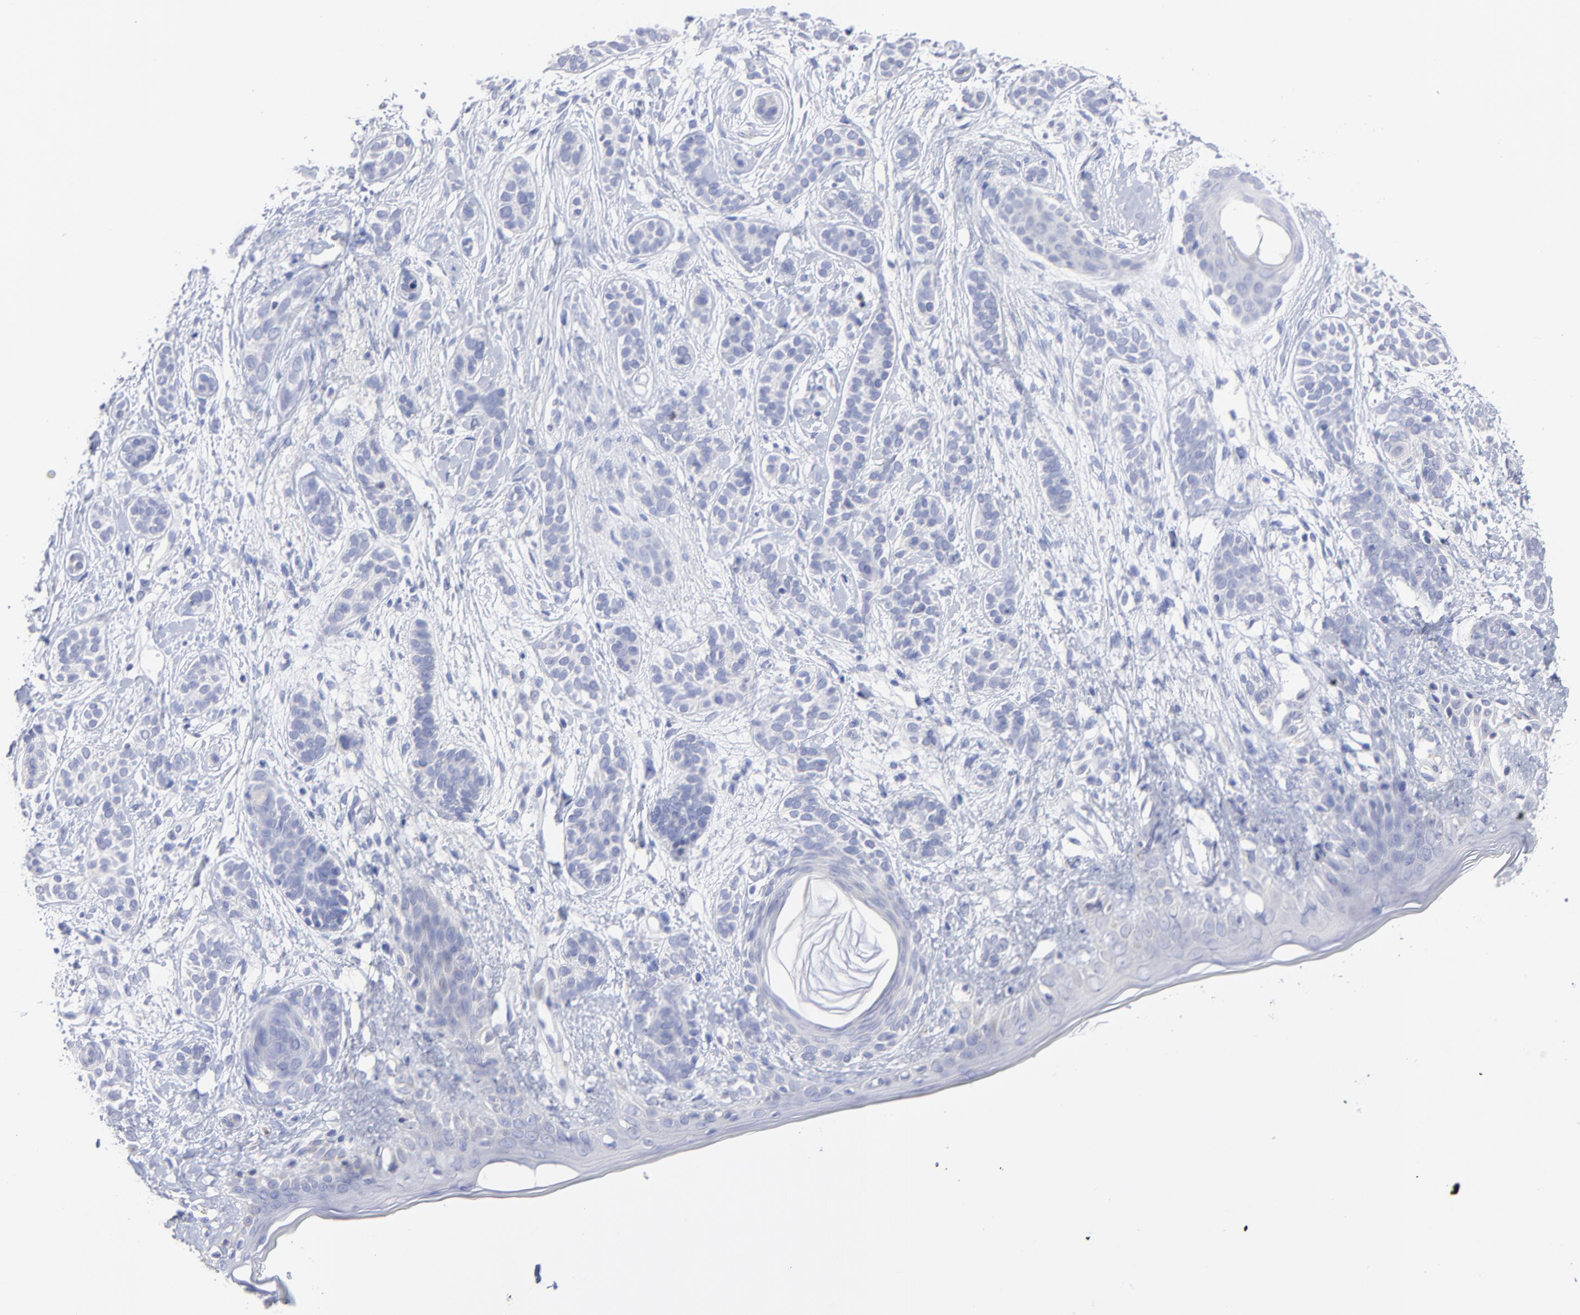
{"staining": {"intensity": "negative", "quantity": "none", "location": "none"}, "tissue": "skin cancer", "cell_type": "Tumor cells", "image_type": "cancer", "snomed": [{"axis": "morphology", "description": "Normal tissue, NOS"}, {"axis": "morphology", "description": "Basal cell carcinoma"}, {"axis": "topography", "description": "Skin"}], "caption": "An IHC histopathology image of skin basal cell carcinoma is shown. There is no staining in tumor cells of skin basal cell carcinoma.", "gene": "CFAP57", "patient": {"sex": "male", "age": 63}}